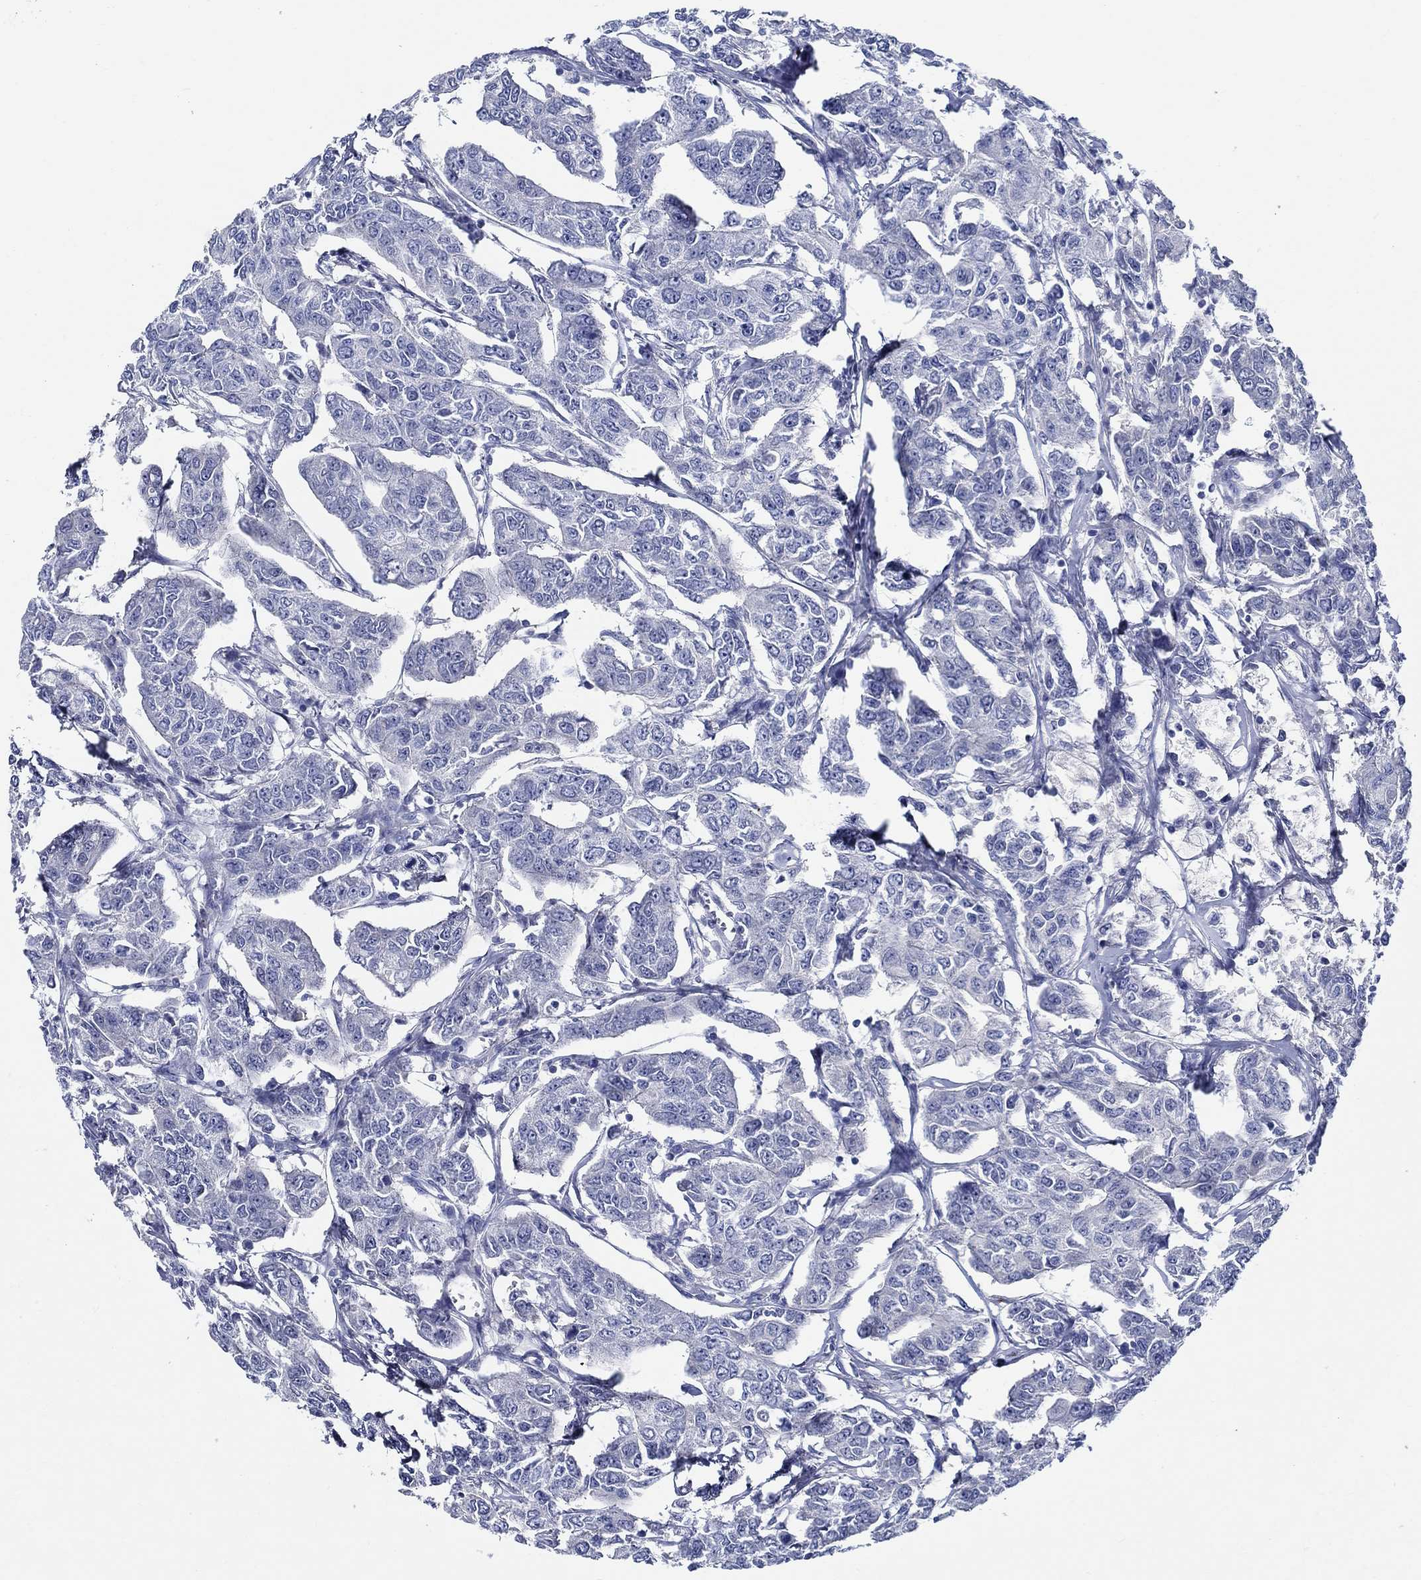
{"staining": {"intensity": "negative", "quantity": "none", "location": "none"}, "tissue": "breast cancer", "cell_type": "Tumor cells", "image_type": "cancer", "snomed": [{"axis": "morphology", "description": "Duct carcinoma"}, {"axis": "topography", "description": "Breast"}], "caption": "A high-resolution photomicrograph shows immunohistochemistry (IHC) staining of breast infiltrating ductal carcinoma, which demonstrates no significant positivity in tumor cells.", "gene": "ALOX12", "patient": {"sex": "female", "age": 88}}